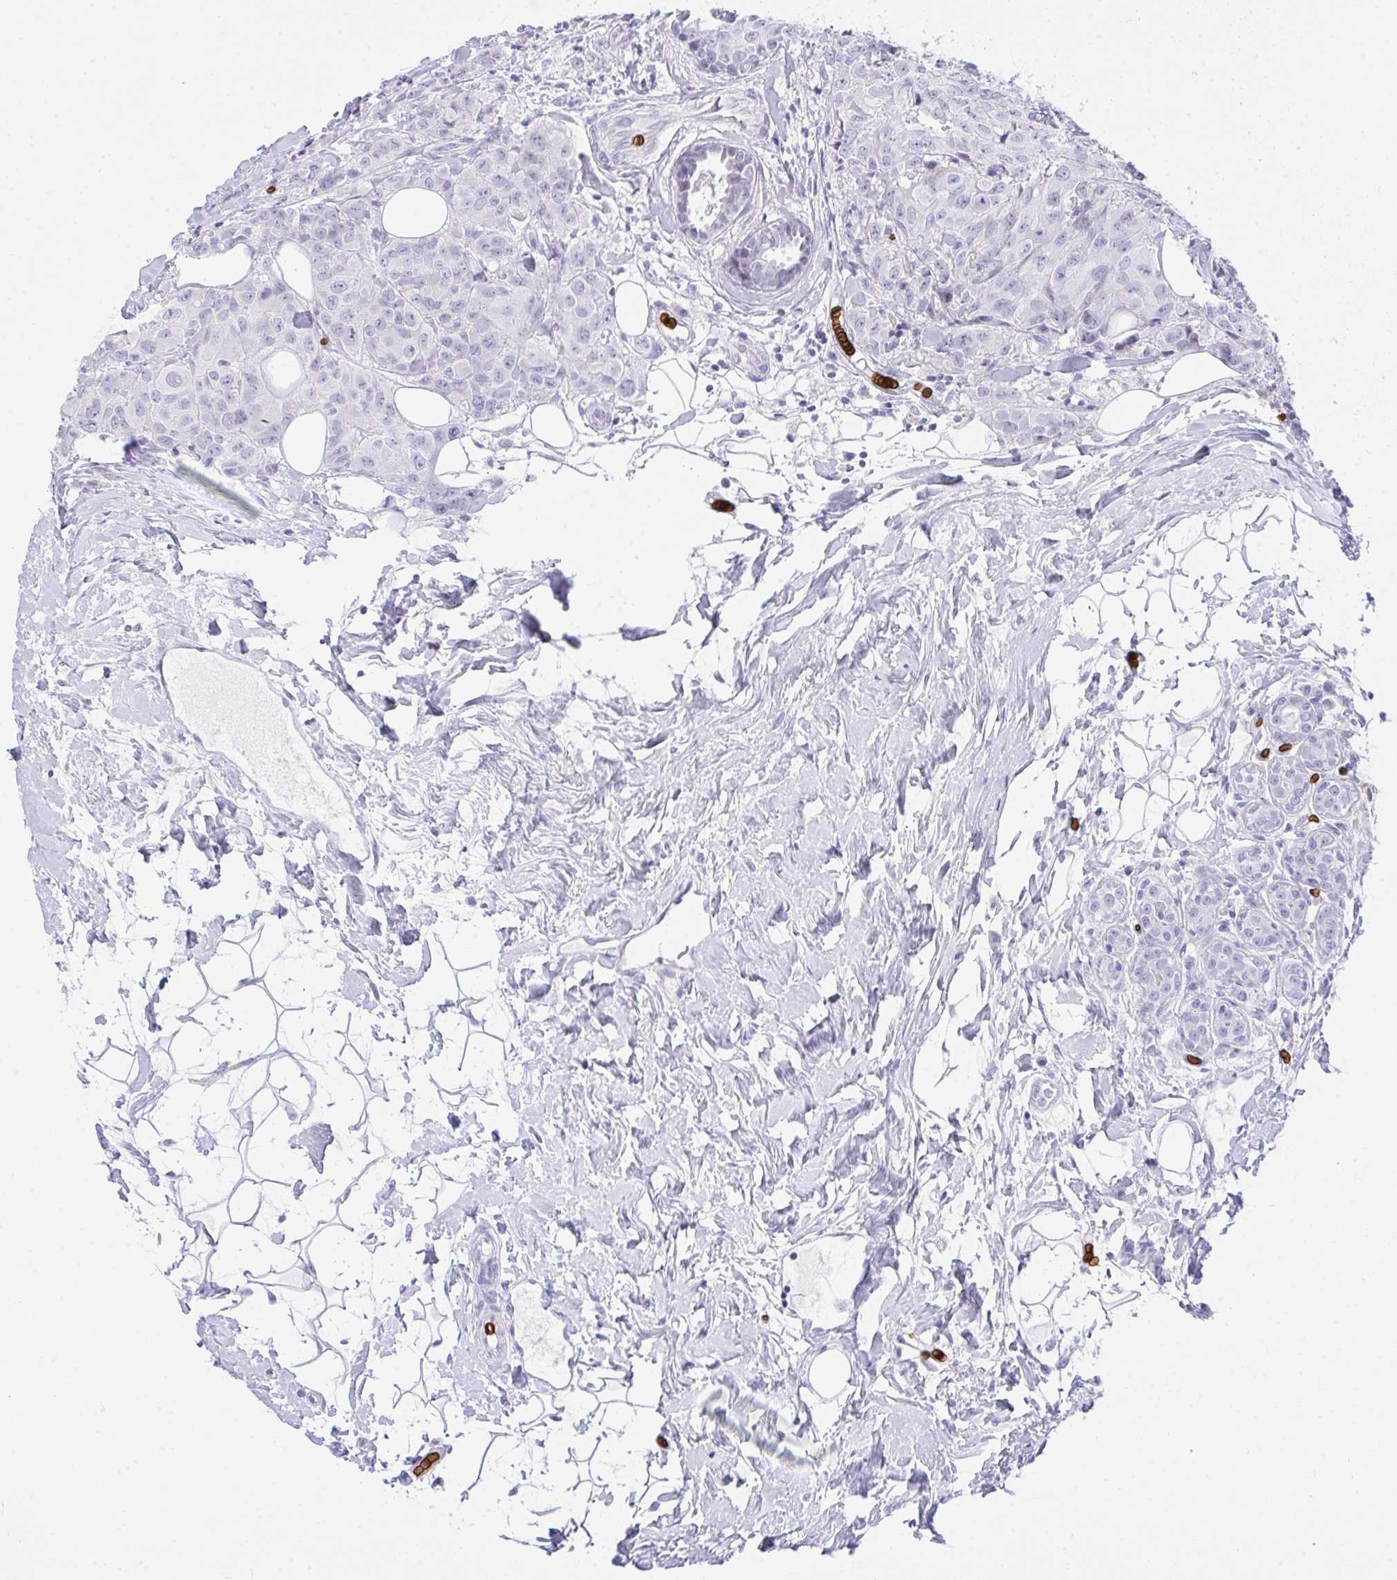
{"staining": {"intensity": "negative", "quantity": "none", "location": "none"}, "tissue": "breast cancer", "cell_type": "Tumor cells", "image_type": "cancer", "snomed": [{"axis": "morphology", "description": "Duct carcinoma"}, {"axis": "topography", "description": "Breast"}], "caption": "Immunohistochemistry (IHC) photomicrograph of neoplastic tissue: breast cancer stained with DAB (3,3'-diaminobenzidine) reveals no significant protein expression in tumor cells.", "gene": "ANK1", "patient": {"sex": "female", "age": 43}}